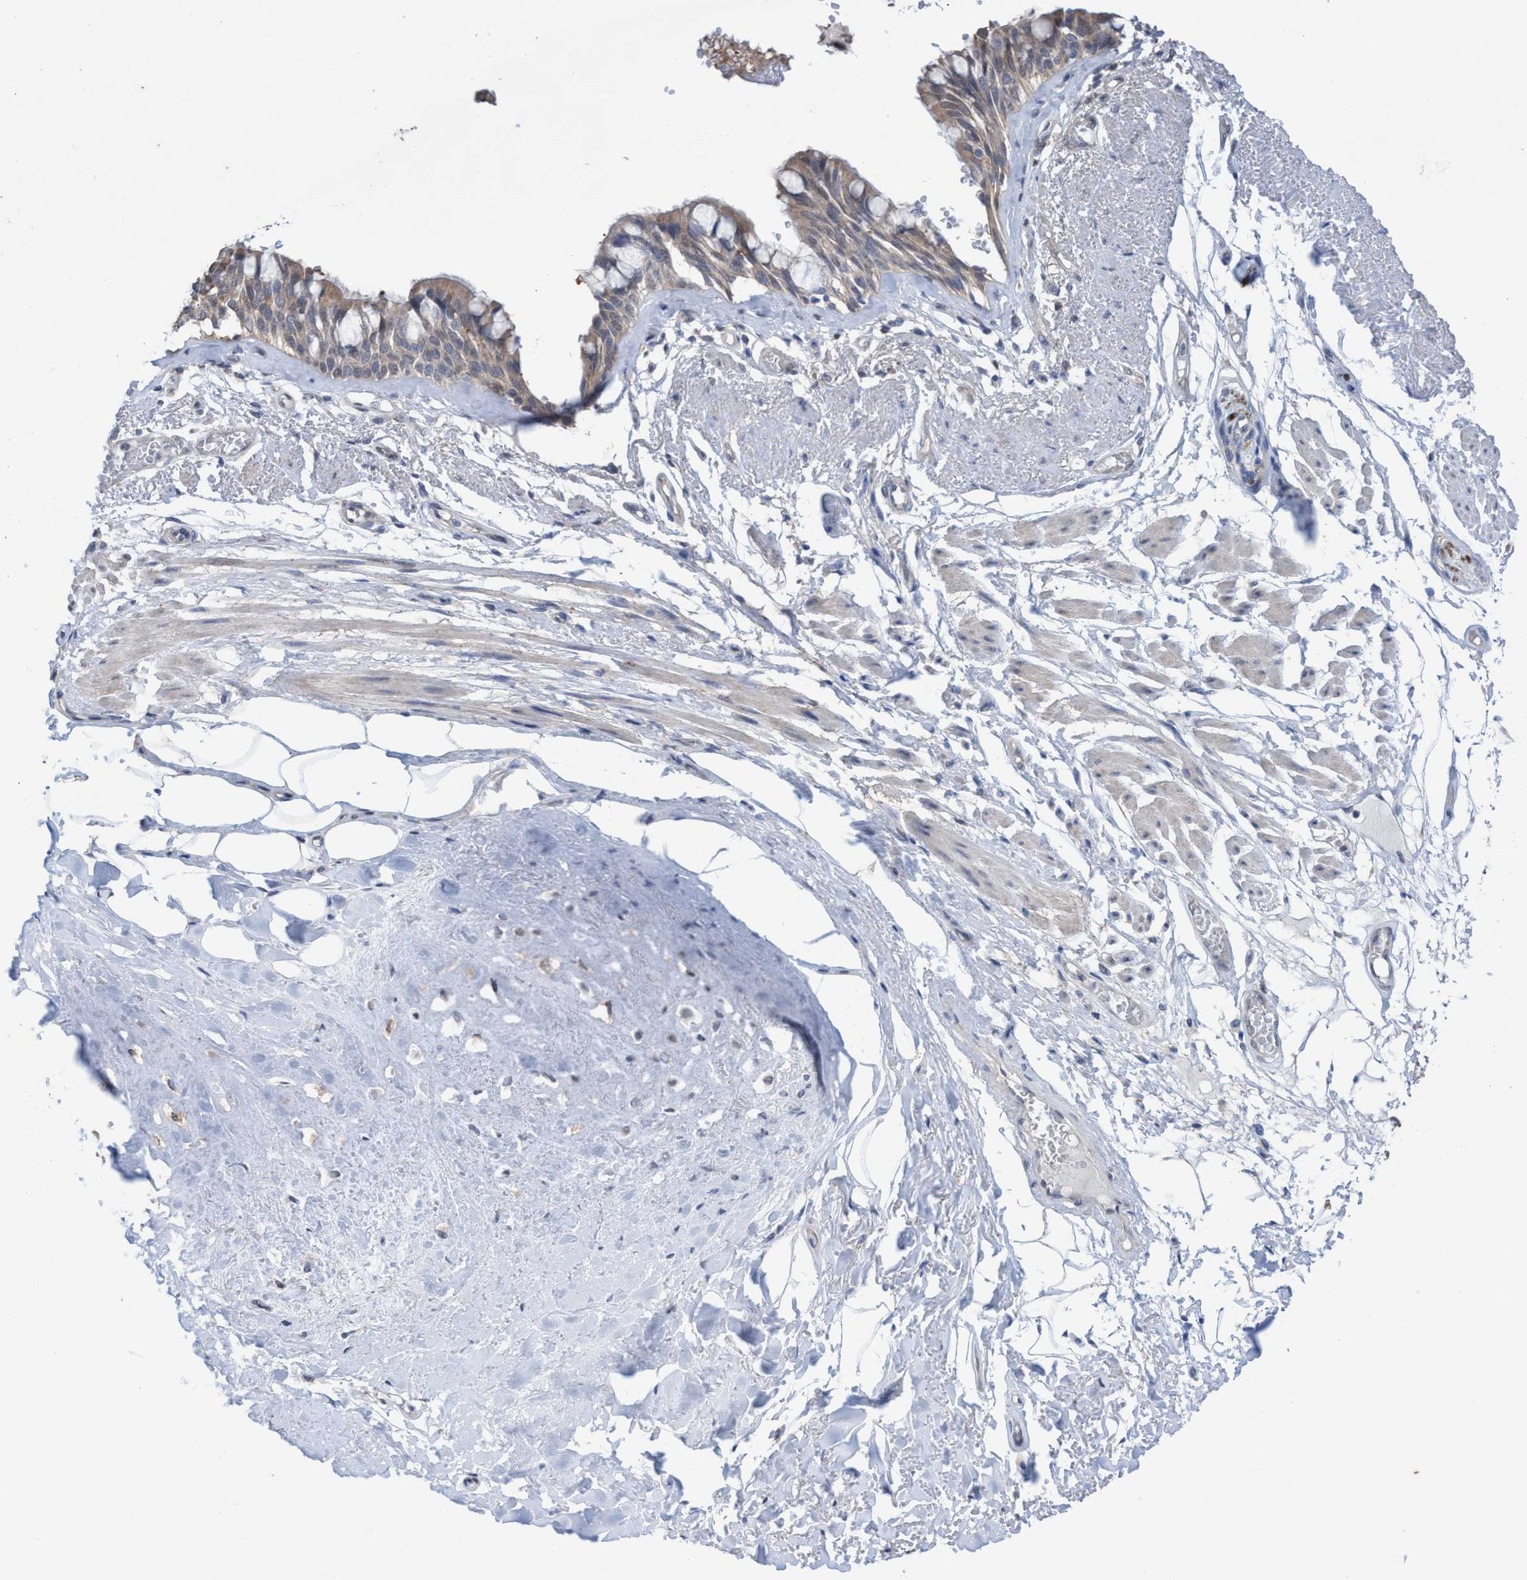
{"staining": {"intensity": "moderate", "quantity": ">75%", "location": "cytoplasmic/membranous"}, "tissue": "bronchus", "cell_type": "Respiratory epithelial cells", "image_type": "normal", "snomed": [{"axis": "morphology", "description": "Normal tissue, NOS"}, {"axis": "topography", "description": "Bronchus"}], "caption": "Immunohistochemical staining of normal bronchus displays medium levels of moderate cytoplasmic/membranous expression in approximately >75% of respiratory epithelial cells. Nuclei are stained in blue.", "gene": "GLOD4", "patient": {"sex": "male", "age": 66}}